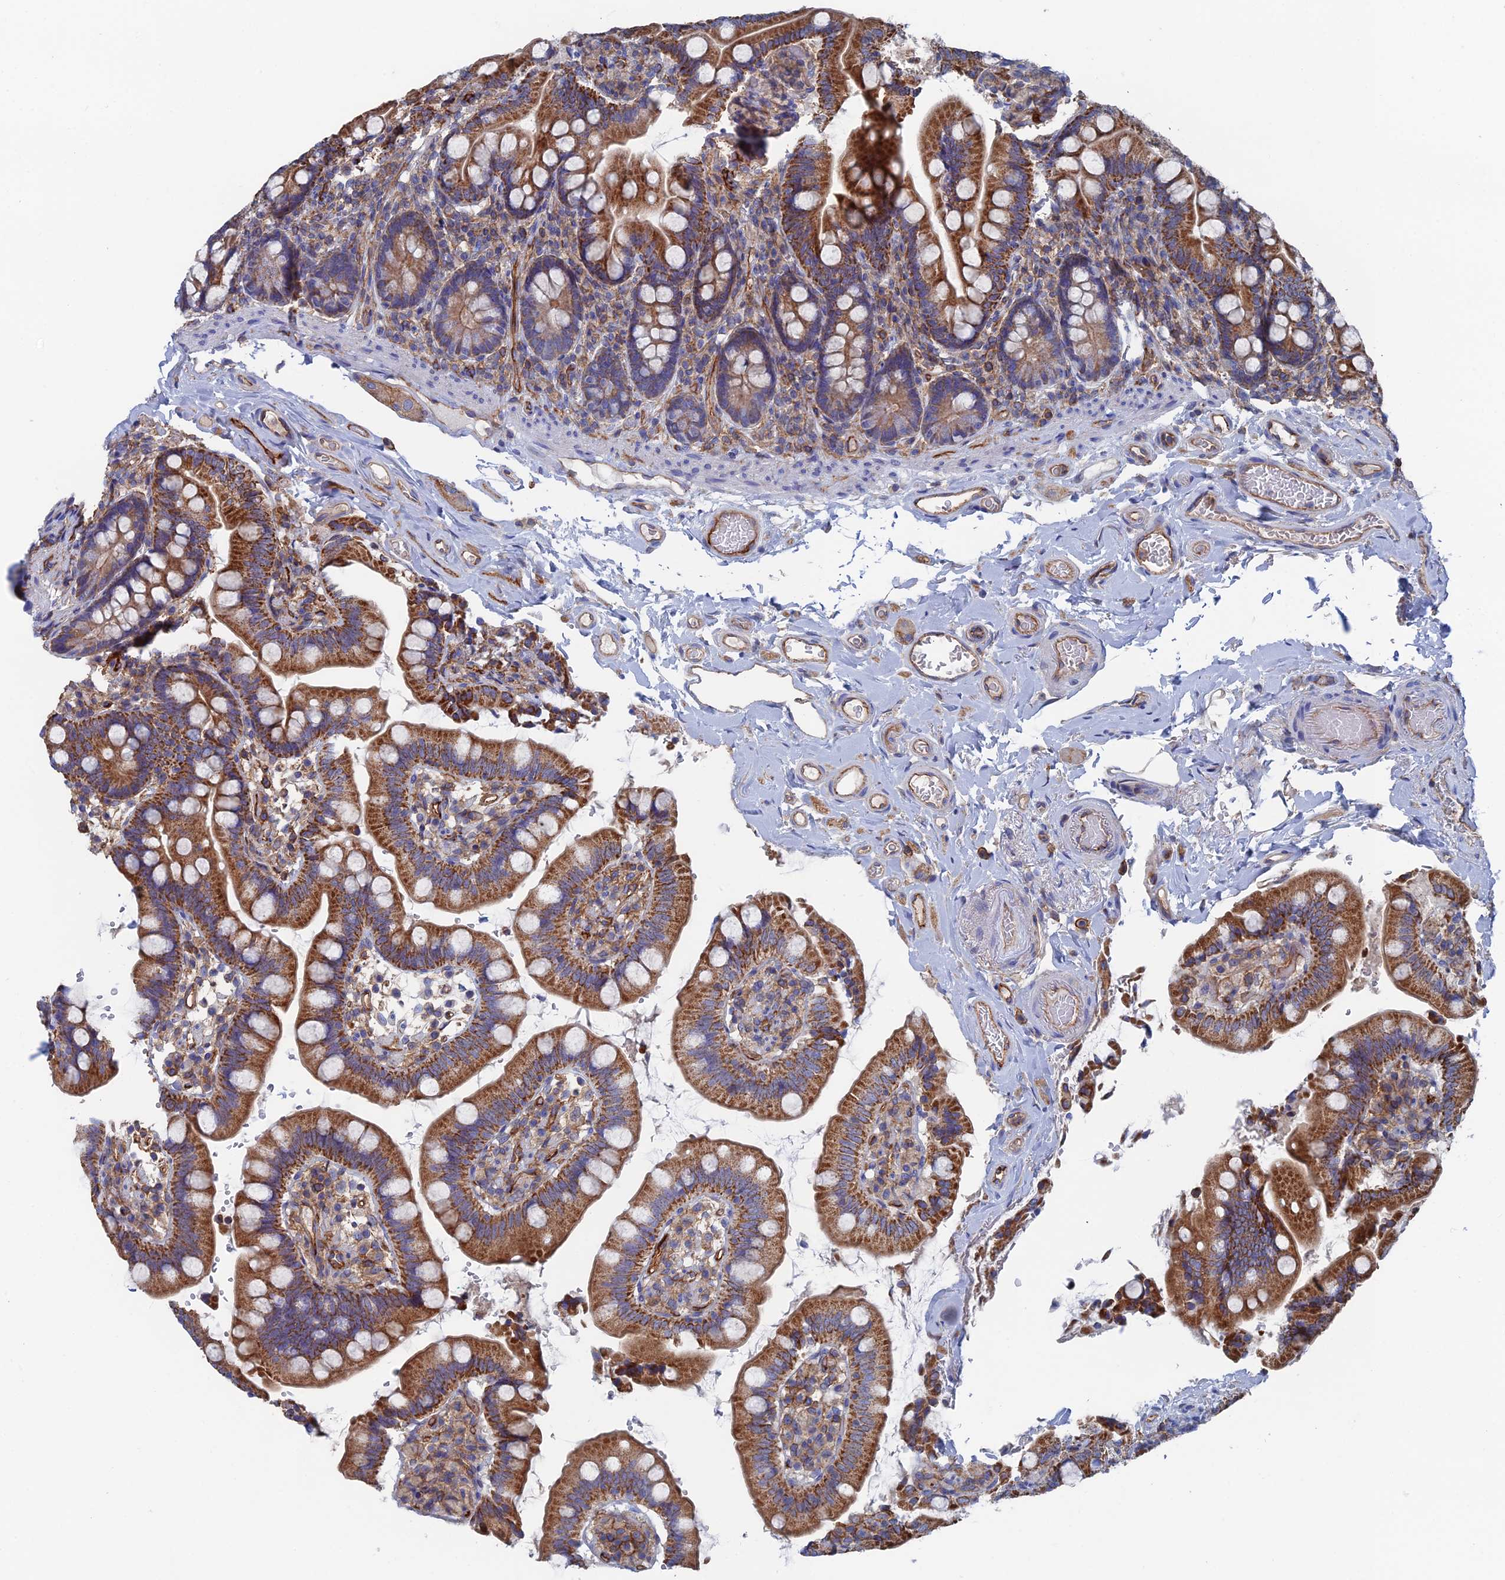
{"staining": {"intensity": "strong", "quantity": ">75%", "location": "cytoplasmic/membranous"}, "tissue": "small intestine", "cell_type": "Glandular cells", "image_type": "normal", "snomed": [{"axis": "morphology", "description": "Normal tissue, NOS"}, {"axis": "topography", "description": "Small intestine"}], "caption": "Strong cytoplasmic/membranous protein staining is appreciated in approximately >75% of glandular cells in small intestine. (IHC, brightfield microscopy, high magnification).", "gene": "SNX11", "patient": {"sex": "female", "age": 64}}